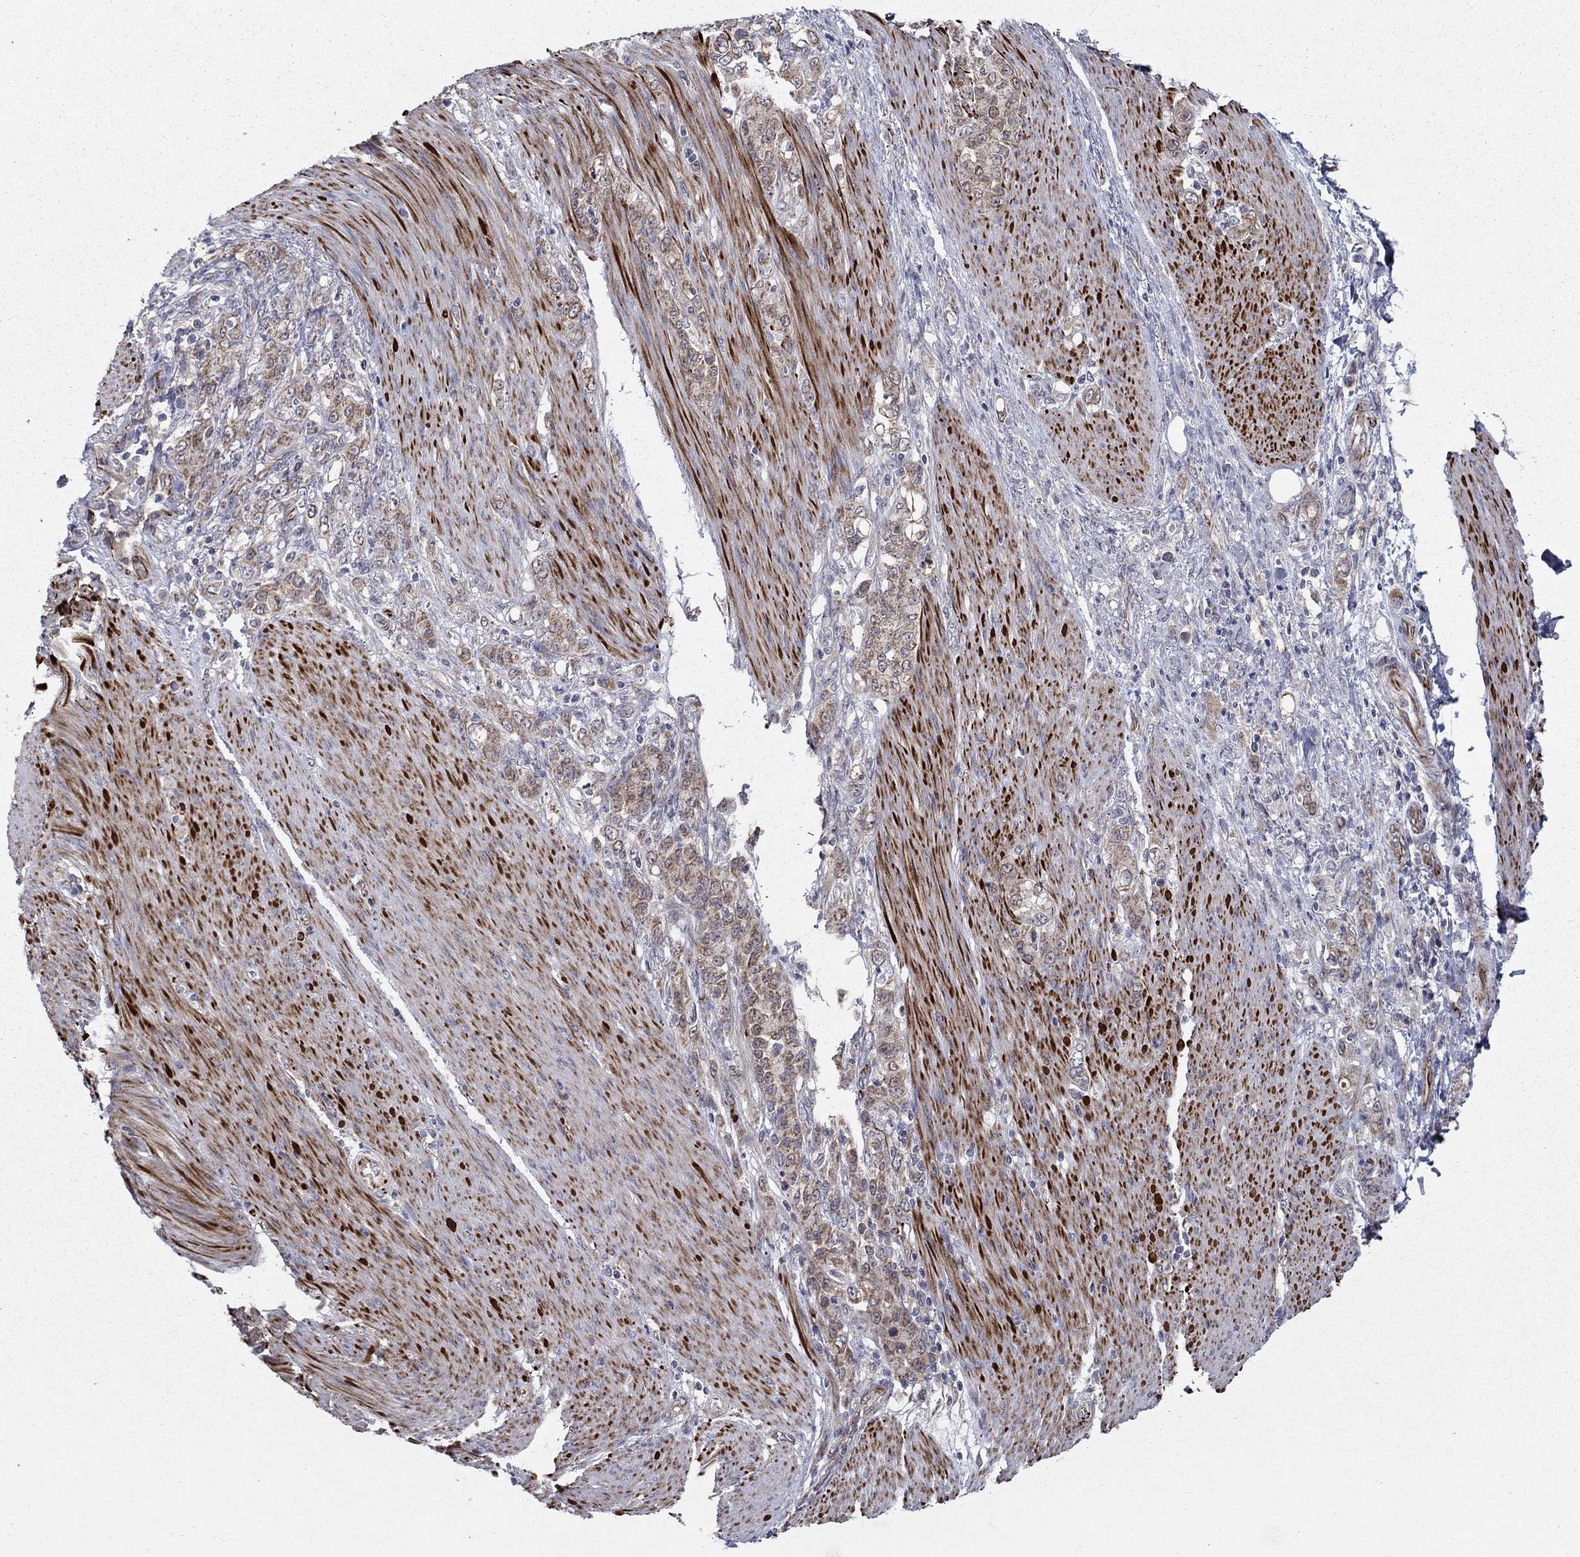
{"staining": {"intensity": "weak", "quantity": ">75%", "location": "cytoplasmic/membranous"}, "tissue": "stomach cancer", "cell_type": "Tumor cells", "image_type": "cancer", "snomed": [{"axis": "morphology", "description": "Adenocarcinoma, NOS"}, {"axis": "topography", "description": "Stomach"}], "caption": "Immunohistochemical staining of stomach cancer (adenocarcinoma) demonstrates low levels of weak cytoplasmic/membranous protein expression in approximately >75% of tumor cells.", "gene": "LACTB2", "patient": {"sex": "female", "age": 79}}